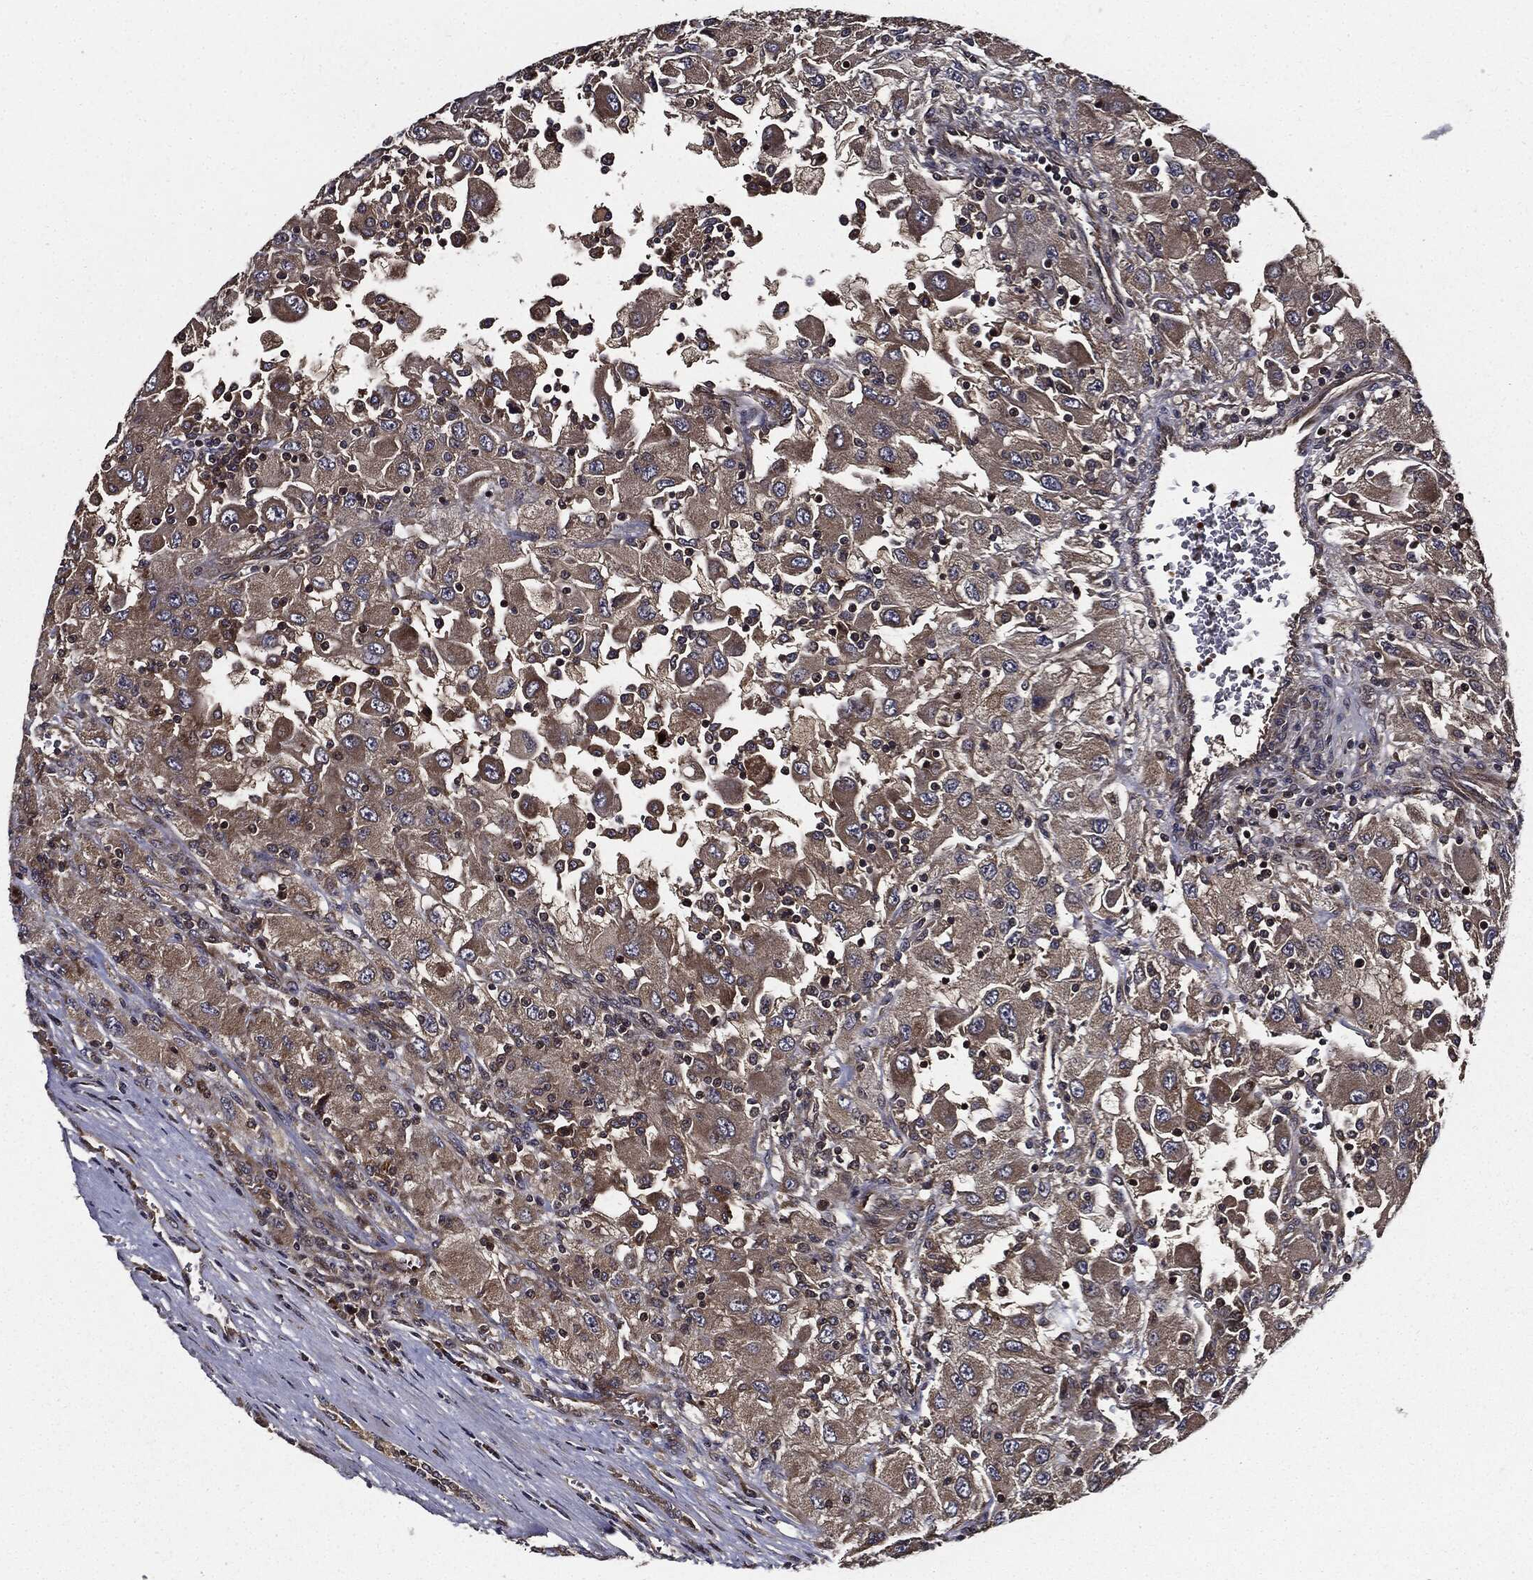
{"staining": {"intensity": "moderate", "quantity": "<25%", "location": "cytoplasmic/membranous"}, "tissue": "renal cancer", "cell_type": "Tumor cells", "image_type": "cancer", "snomed": [{"axis": "morphology", "description": "Adenocarcinoma, NOS"}, {"axis": "topography", "description": "Kidney"}], "caption": "IHC of renal adenocarcinoma reveals low levels of moderate cytoplasmic/membranous expression in about <25% of tumor cells.", "gene": "HTT", "patient": {"sex": "female", "age": 67}}